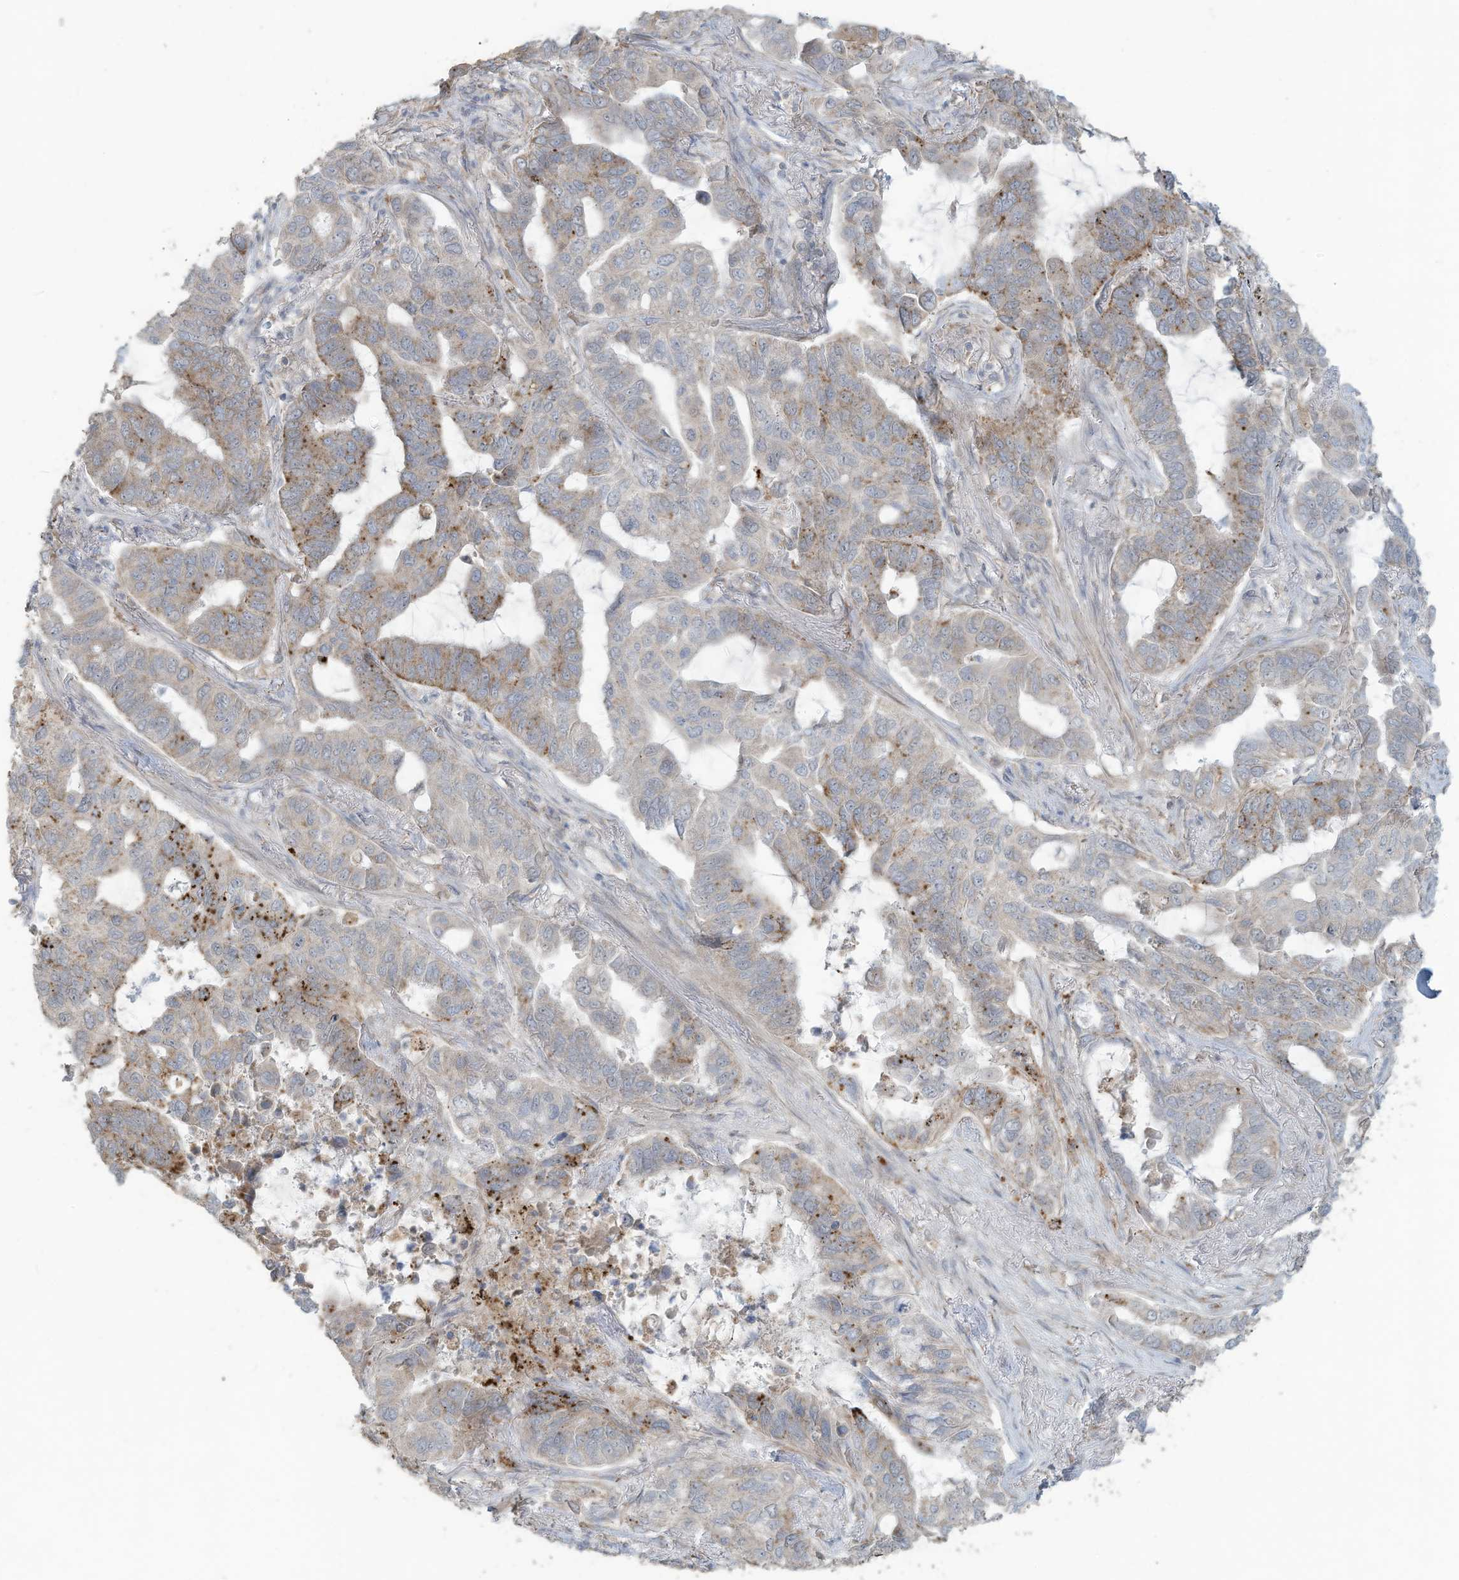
{"staining": {"intensity": "moderate", "quantity": "<25%", "location": "cytoplasmic/membranous"}, "tissue": "lung cancer", "cell_type": "Tumor cells", "image_type": "cancer", "snomed": [{"axis": "morphology", "description": "Adenocarcinoma, NOS"}, {"axis": "topography", "description": "Lung"}], "caption": "Adenocarcinoma (lung) was stained to show a protein in brown. There is low levels of moderate cytoplasmic/membranous staining in approximately <25% of tumor cells.", "gene": "MAGIX", "patient": {"sex": "male", "age": 64}}